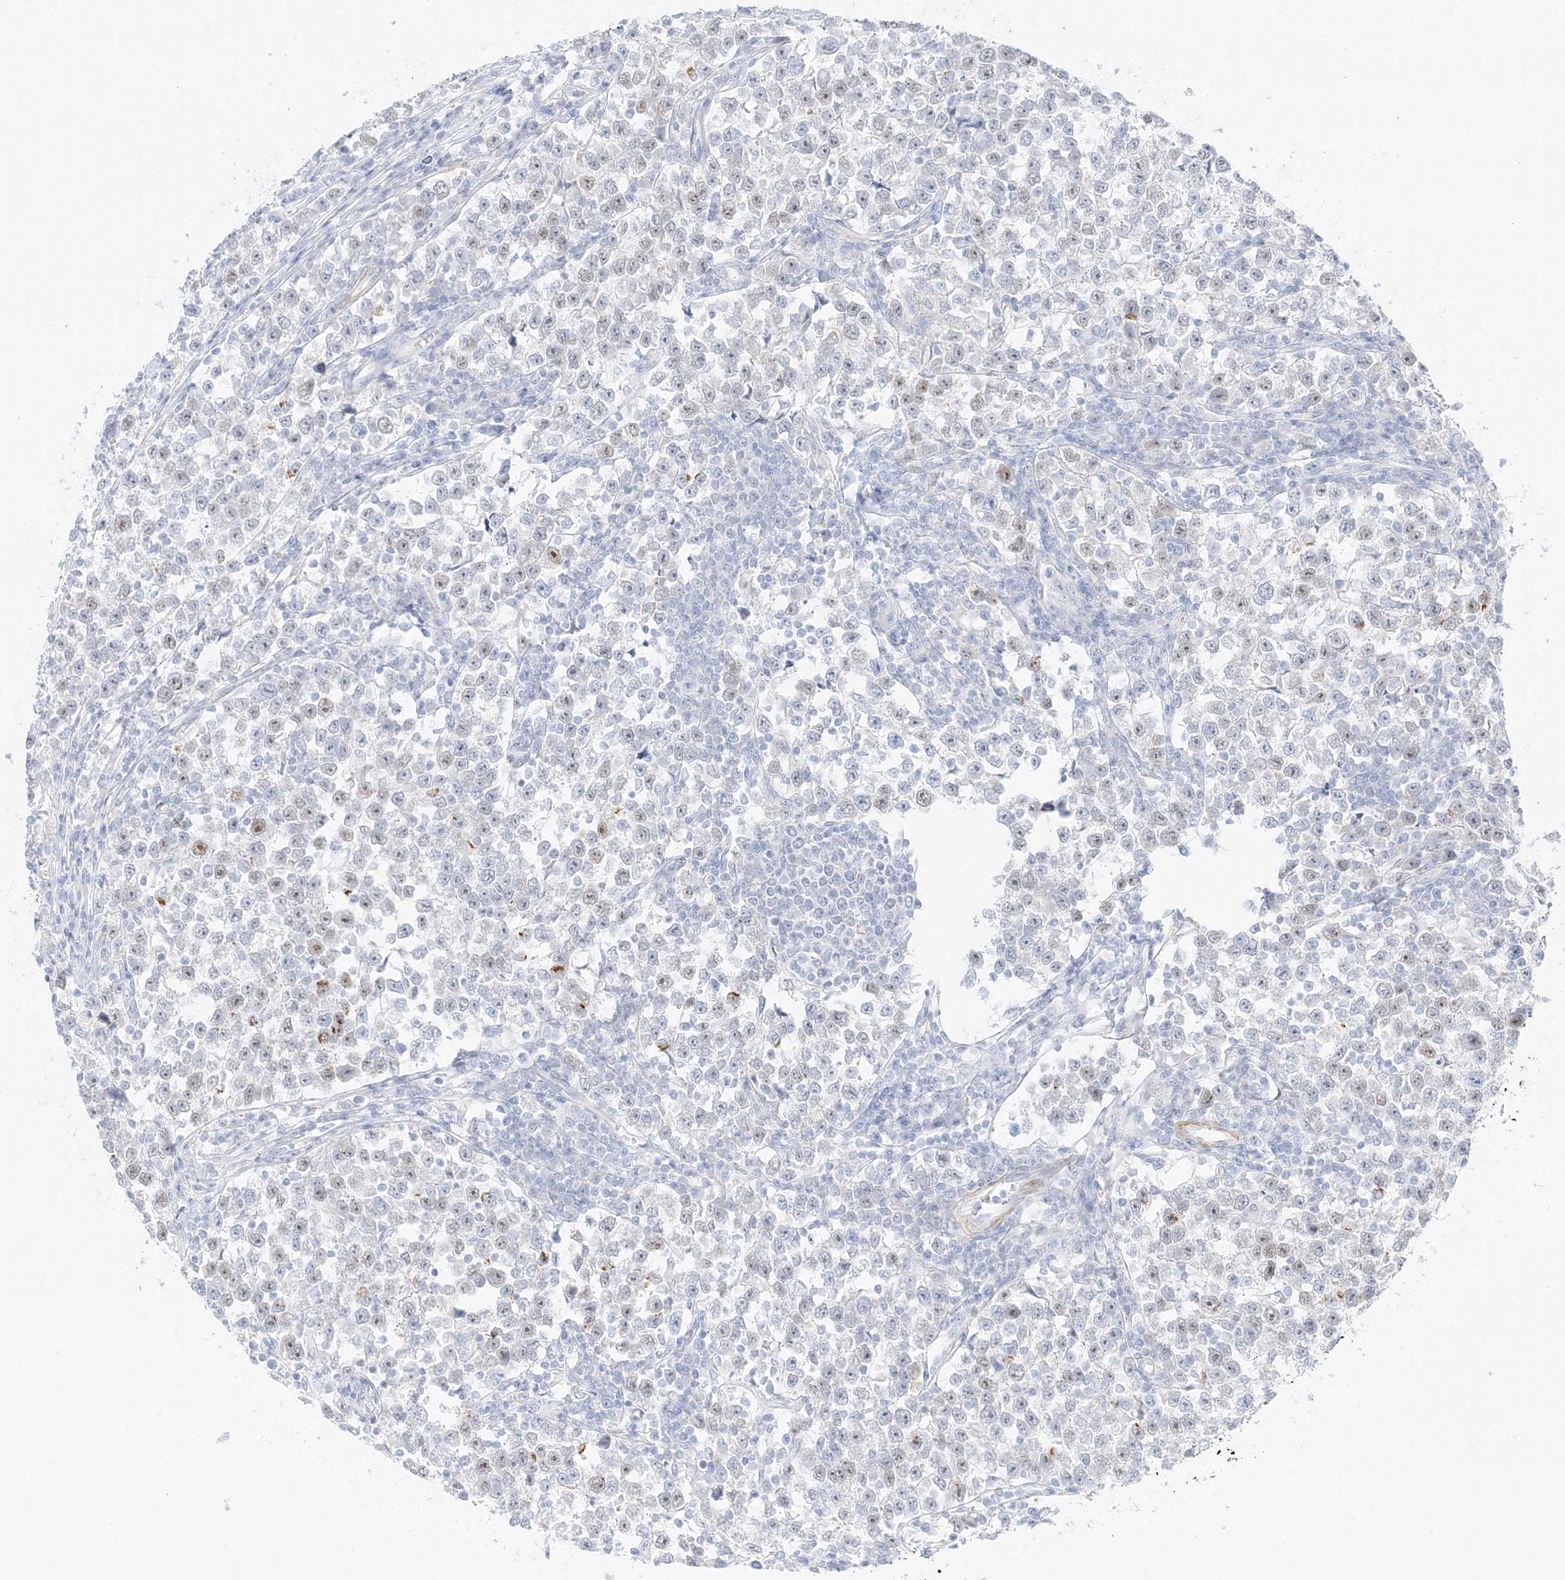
{"staining": {"intensity": "weak", "quantity": "25%-75%", "location": "nuclear"}, "tissue": "testis cancer", "cell_type": "Tumor cells", "image_type": "cancer", "snomed": [{"axis": "morphology", "description": "Normal tissue, NOS"}, {"axis": "morphology", "description": "Seminoma, NOS"}, {"axis": "topography", "description": "Testis"}], "caption": "This histopathology image displays immunohistochemistry staining of human testis cancer (seminoma), with low weak nuclear positivity in approximately 25%-75% of tumor cells.", "gene": "SLC22A13", "patient": {"sex": "male", "age": 43}}